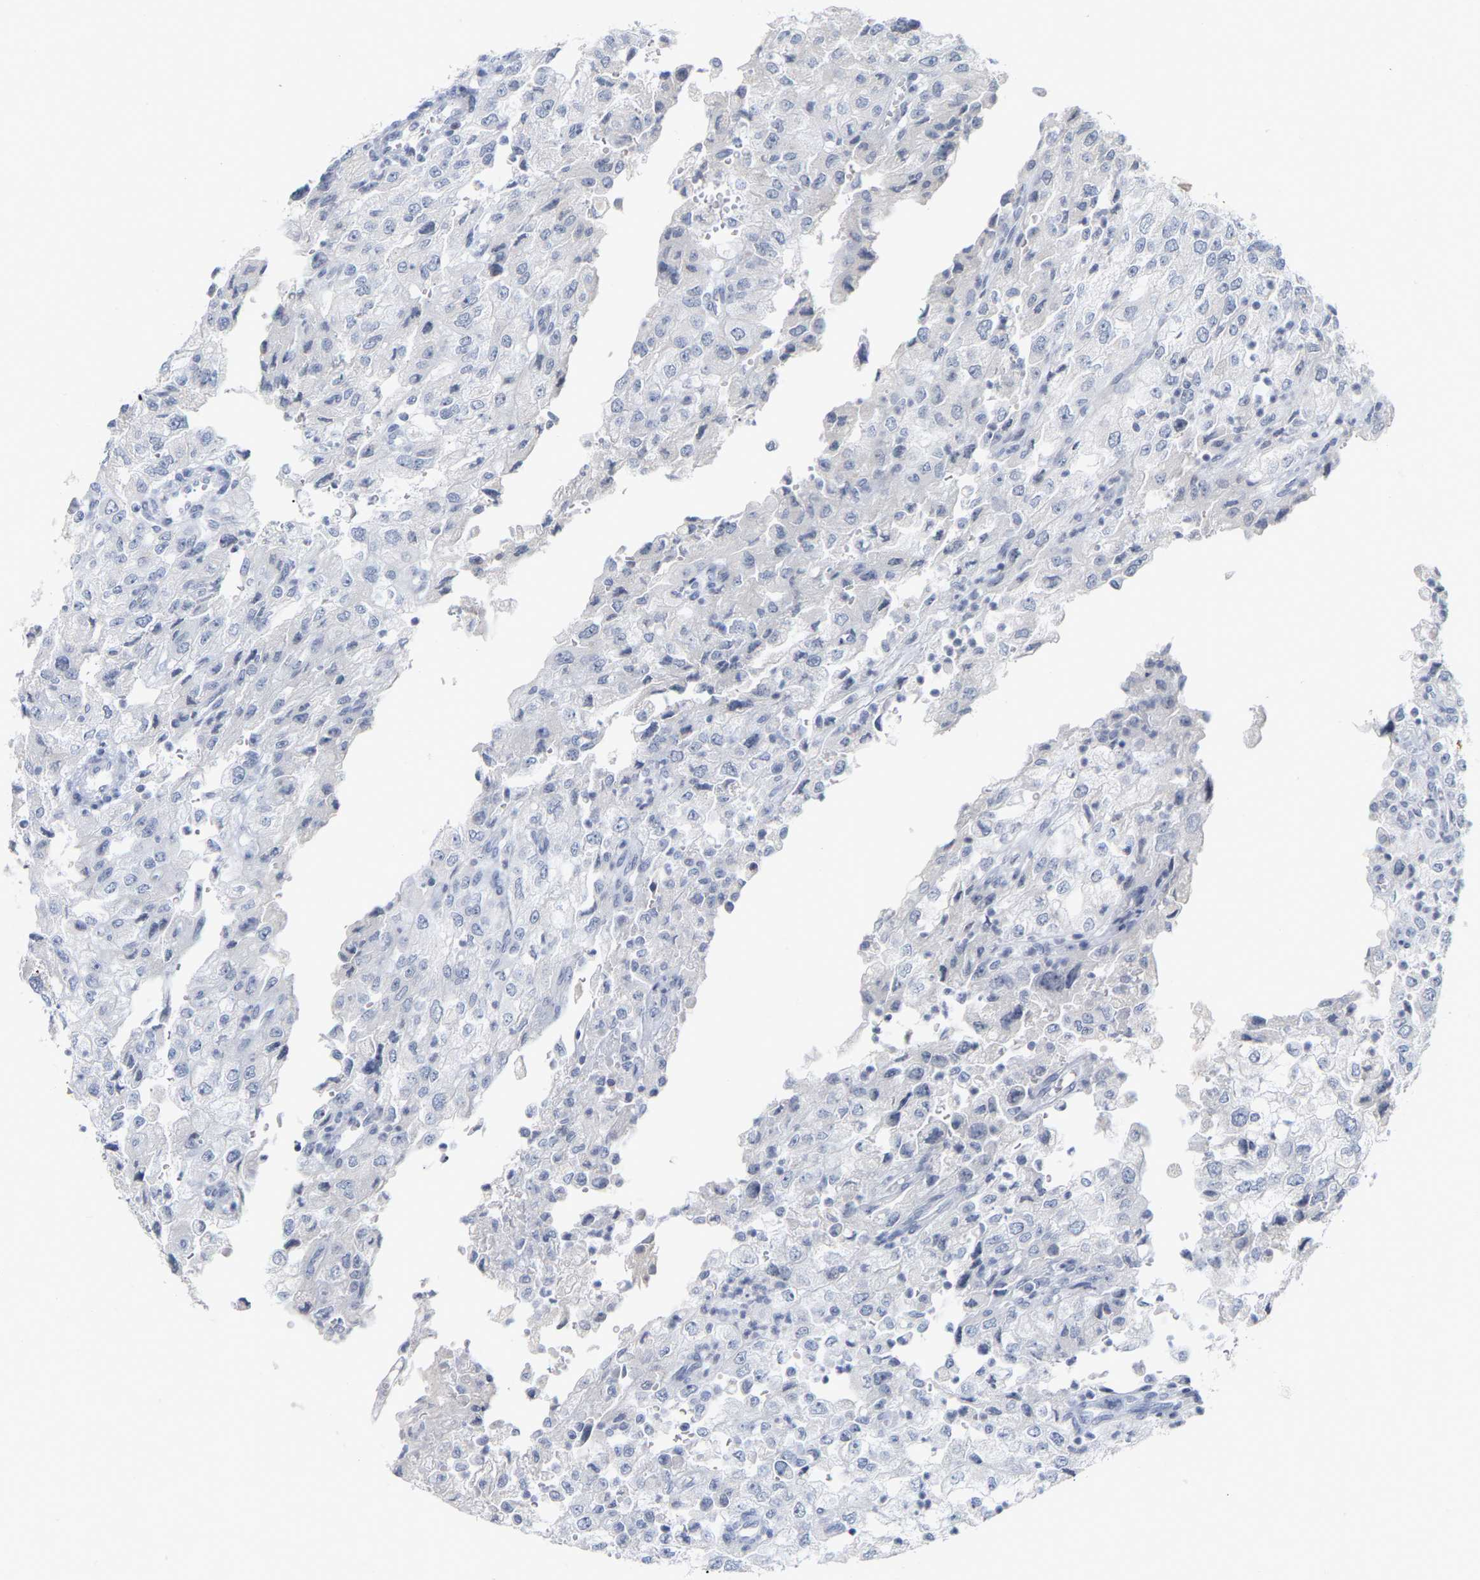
{"staining": {"intensity": "negative", "quantity": "none", "location": "none"}, "tissue": "renal cancer", "cell_type": "Tumor cells", "image_type": "cancer", "snomed": [{"axis": "morphology", "description": "Adenocarcinoma, NOS"}, {"axis": "topography", "description": "Kidney"}], "caption": "This is an immunohistochemistry (IHC) image of renal cancer (adenocarcinoma). There is no positivity in tumor cells.", "gene": "KRT76", "patient": {"sex": "female", "age": 54}}